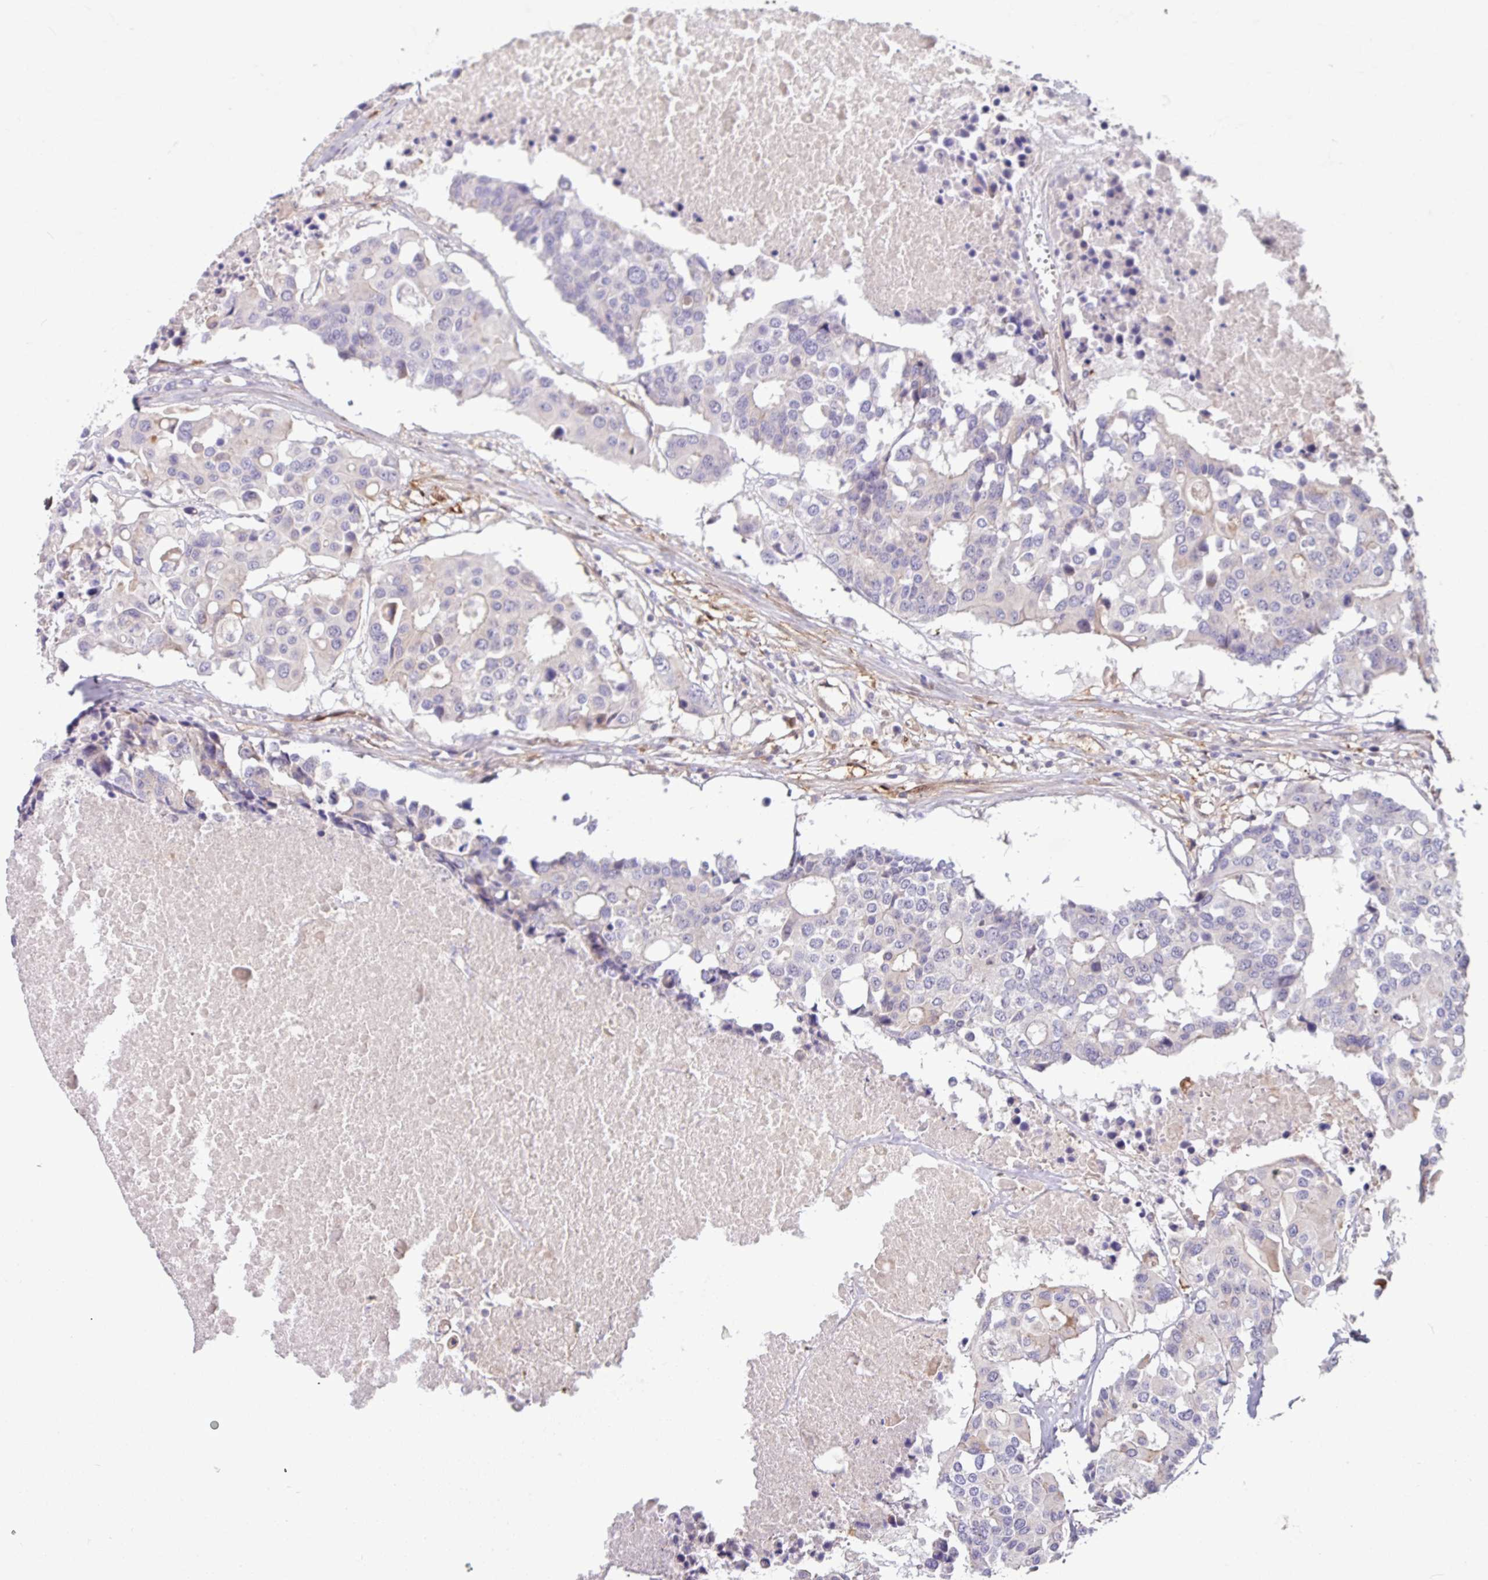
{"staining": {"intensity": "negative", "quantity": "none", "location": "none"}, "tissue": "colorectal cancer", "cell_type": "Tumor cells", "image_type": "cancer", "snomed": [{"axis": "morphology", "description": "Adenocarcinoma, NOS"}, {"axis": "topography", "description": "Colon"}], "caption": "Immunohistochemistry (IHC) of human colorectal cancer displays no staining in tumor cells.", "gene": "B4GALNT4", "patient": {"sex": "male", "age": 77}}